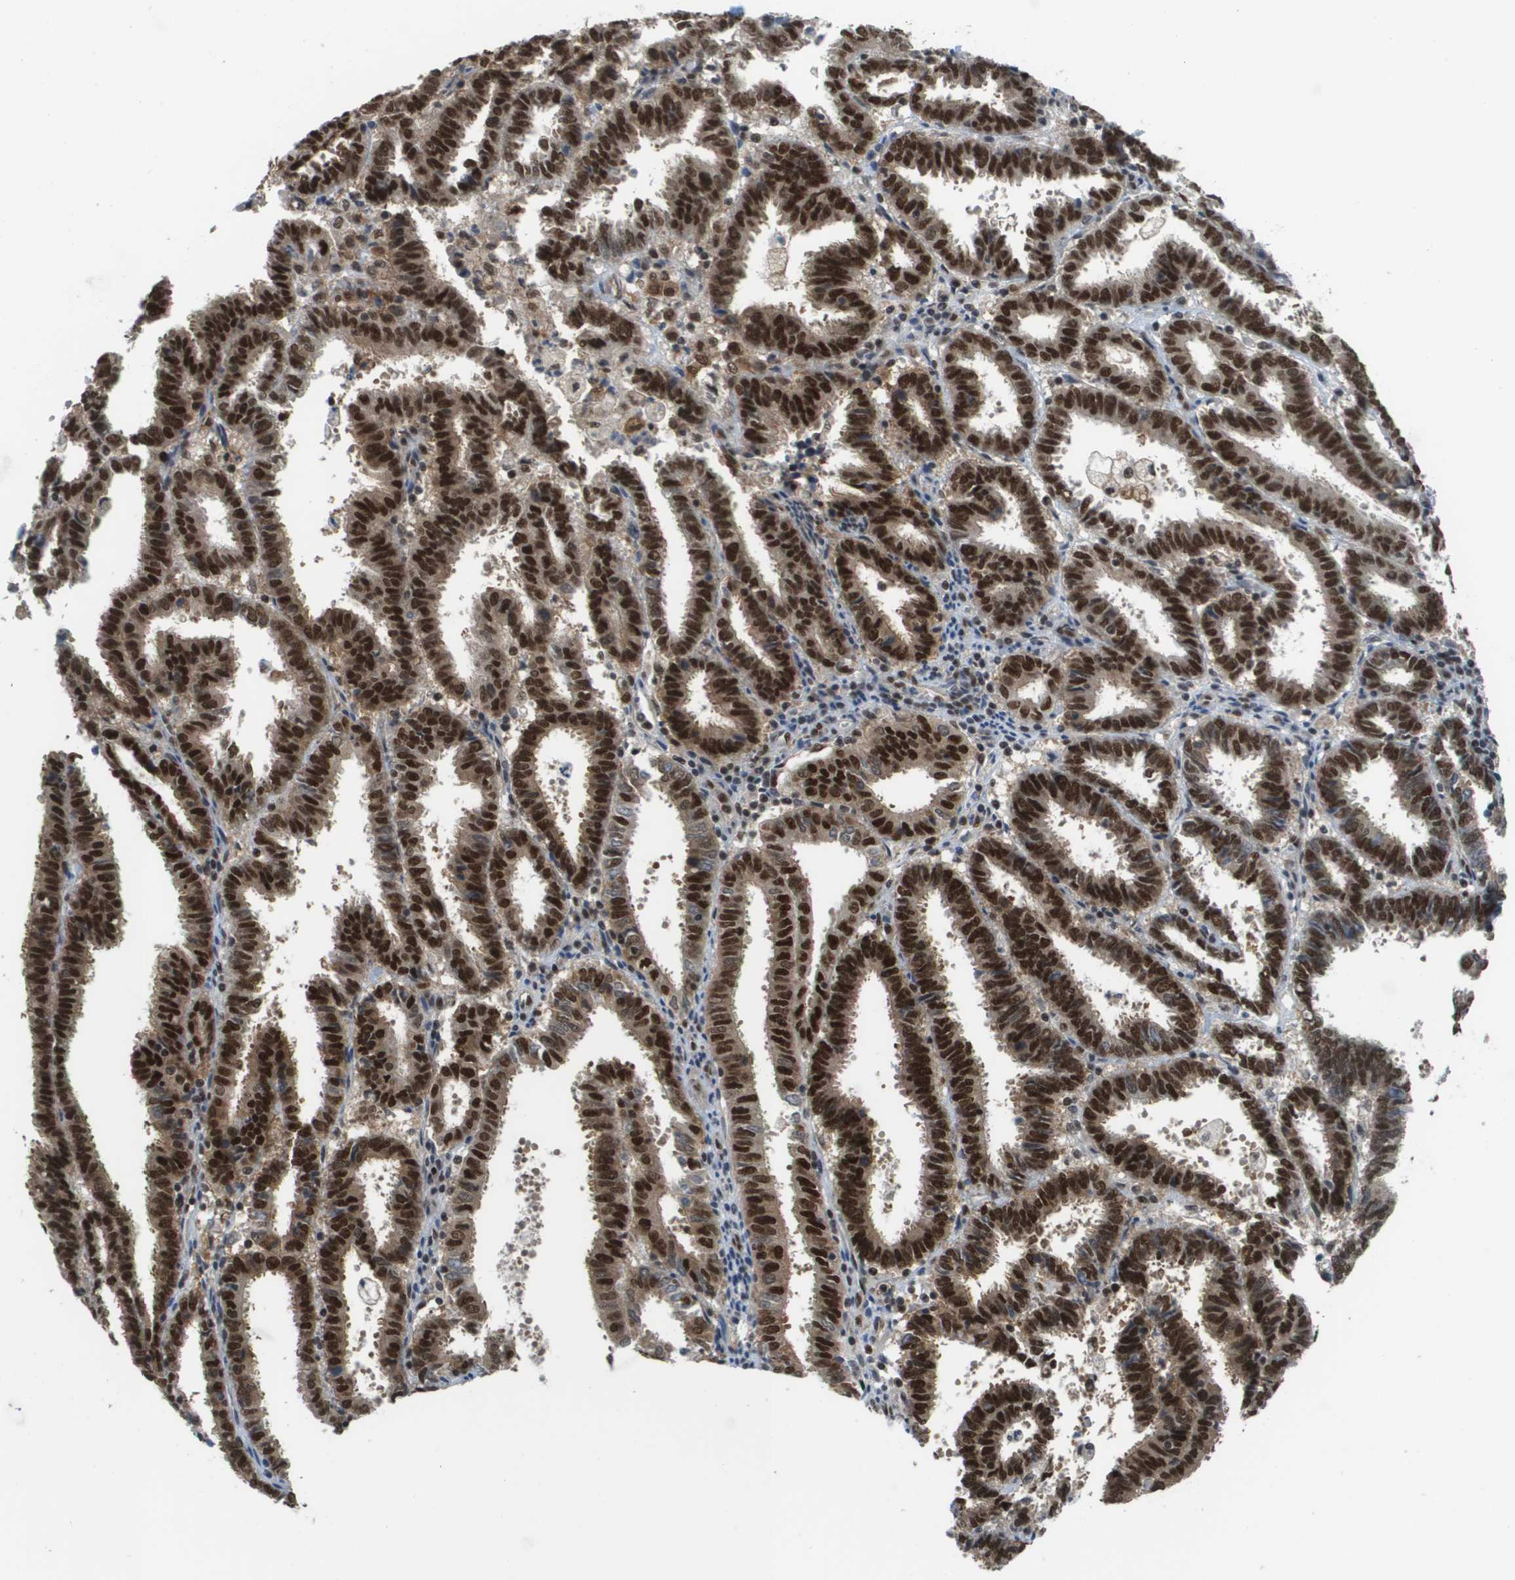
{"staining": {"intensity": "strong", "quantity": ">75%", "location": "cytoplasmic/membranous,nuclear"}, "tissue": "endometrial cancer", "cell_type": "Tumor cells", "image_type": "cancer", "snomed": [{"axis": "morphology", "description": "Adenocarcinoma, NOS"}, {"axis": "topography", "description": "Uterus"}], "caption": "A high amount of strong cytoplasmic/membranous and nuclear expression is seen in approximately >75% of tumor cells in adenocarcinoma (endometrial) tissue. The staining was performed using DAB to visualize the protein expression in brown, while the nuclei were stained in blue with hematoxylin (Magnification: 20x).", "gene": "PRCC", "patient": {"sex": "female", "age": 83}}